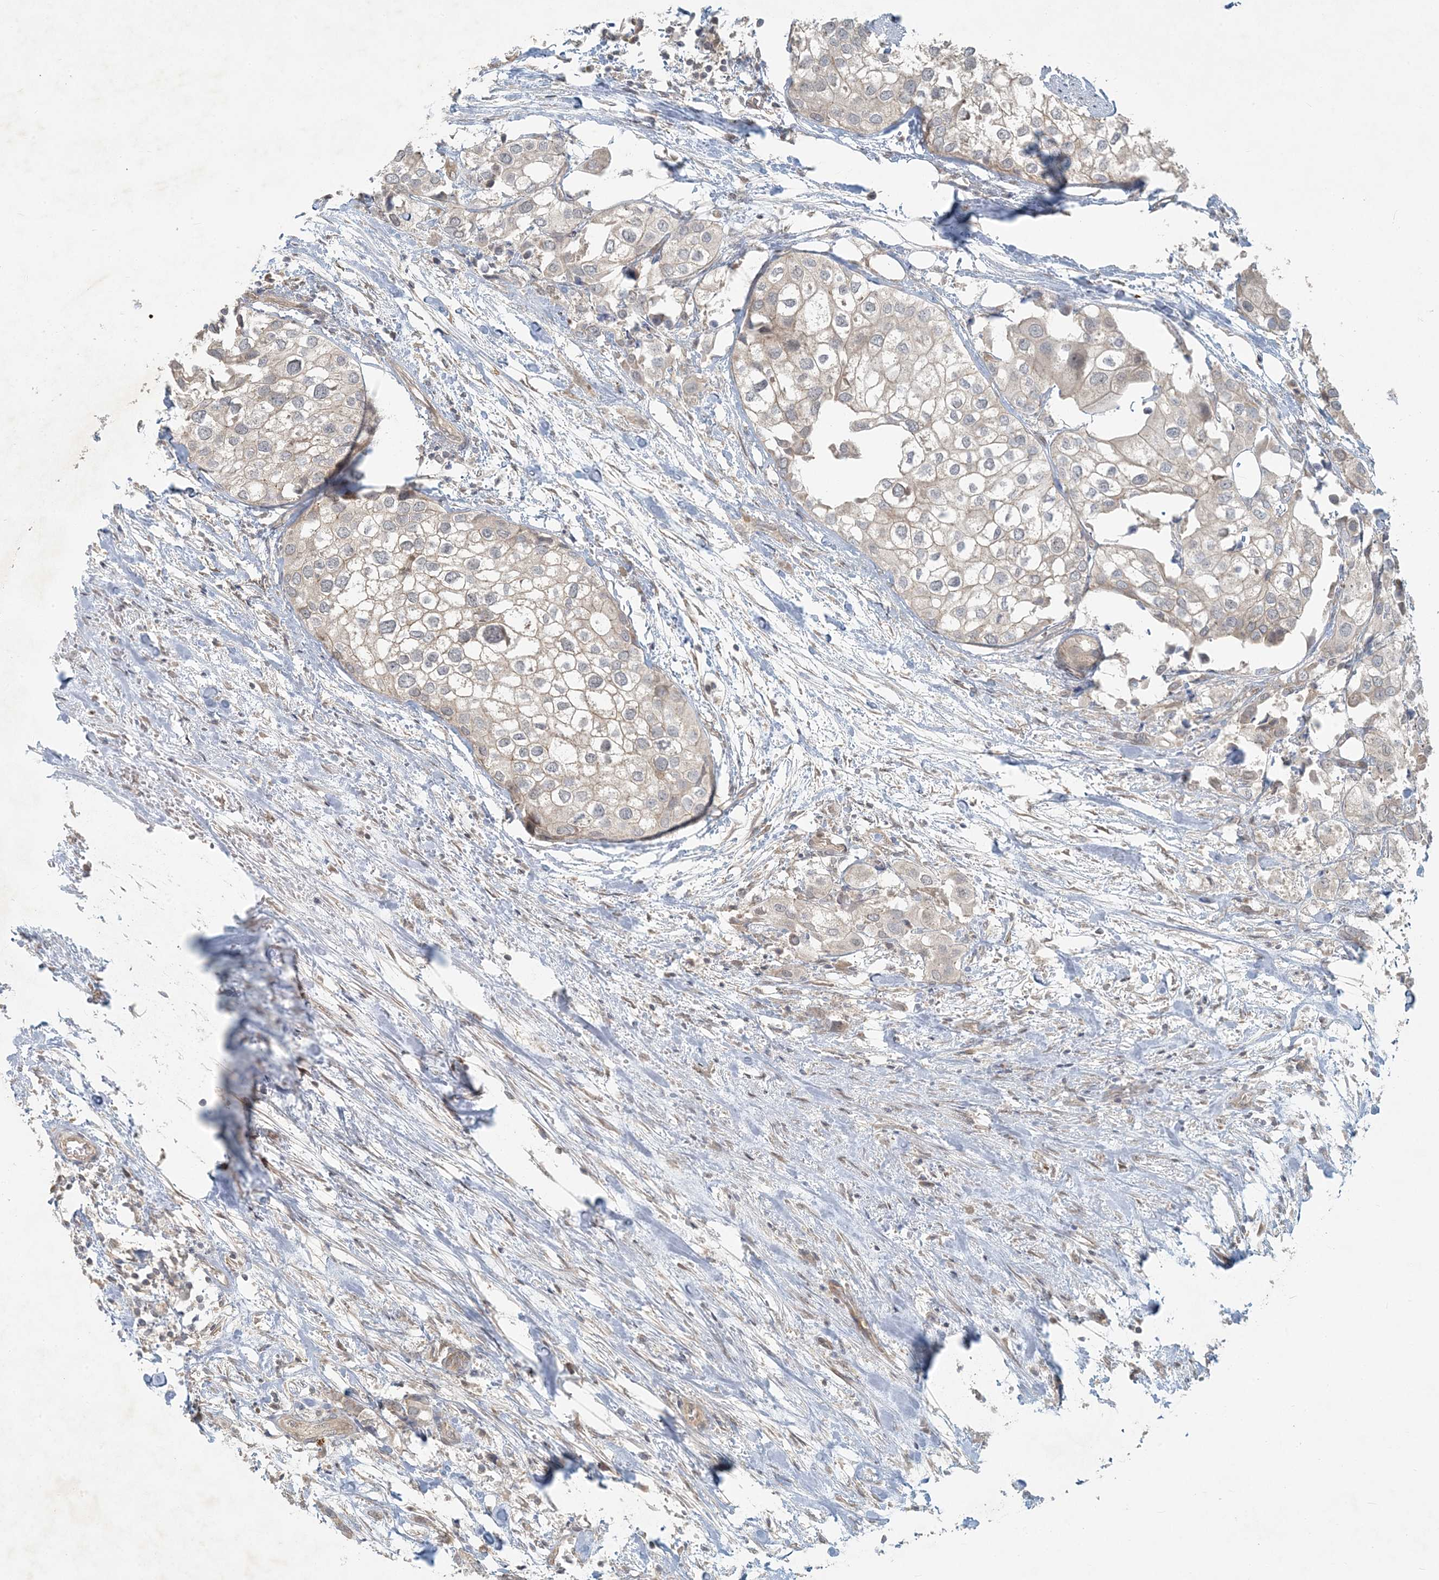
{"staining": {"intensity": "negative", "quantity": "none", "location": "none"}, "tissue": "urothelial cancer", "cell_type": "Tumor cells", "image_type": "cancer", "snomed": [{"axis": "morphology", "description": "Urothelial carcinoma, High grade"}, {"axis": "topography", "description": "Urinary bladder"}], "caption": "Immunohistochemistry (IHC) photomicrograph of human urothelial cancer stained for a protein (brown), which exhibits no expression in tumor cells.", "gene": "BCORL1", "patient": {"sex": "male", "age": 64}}